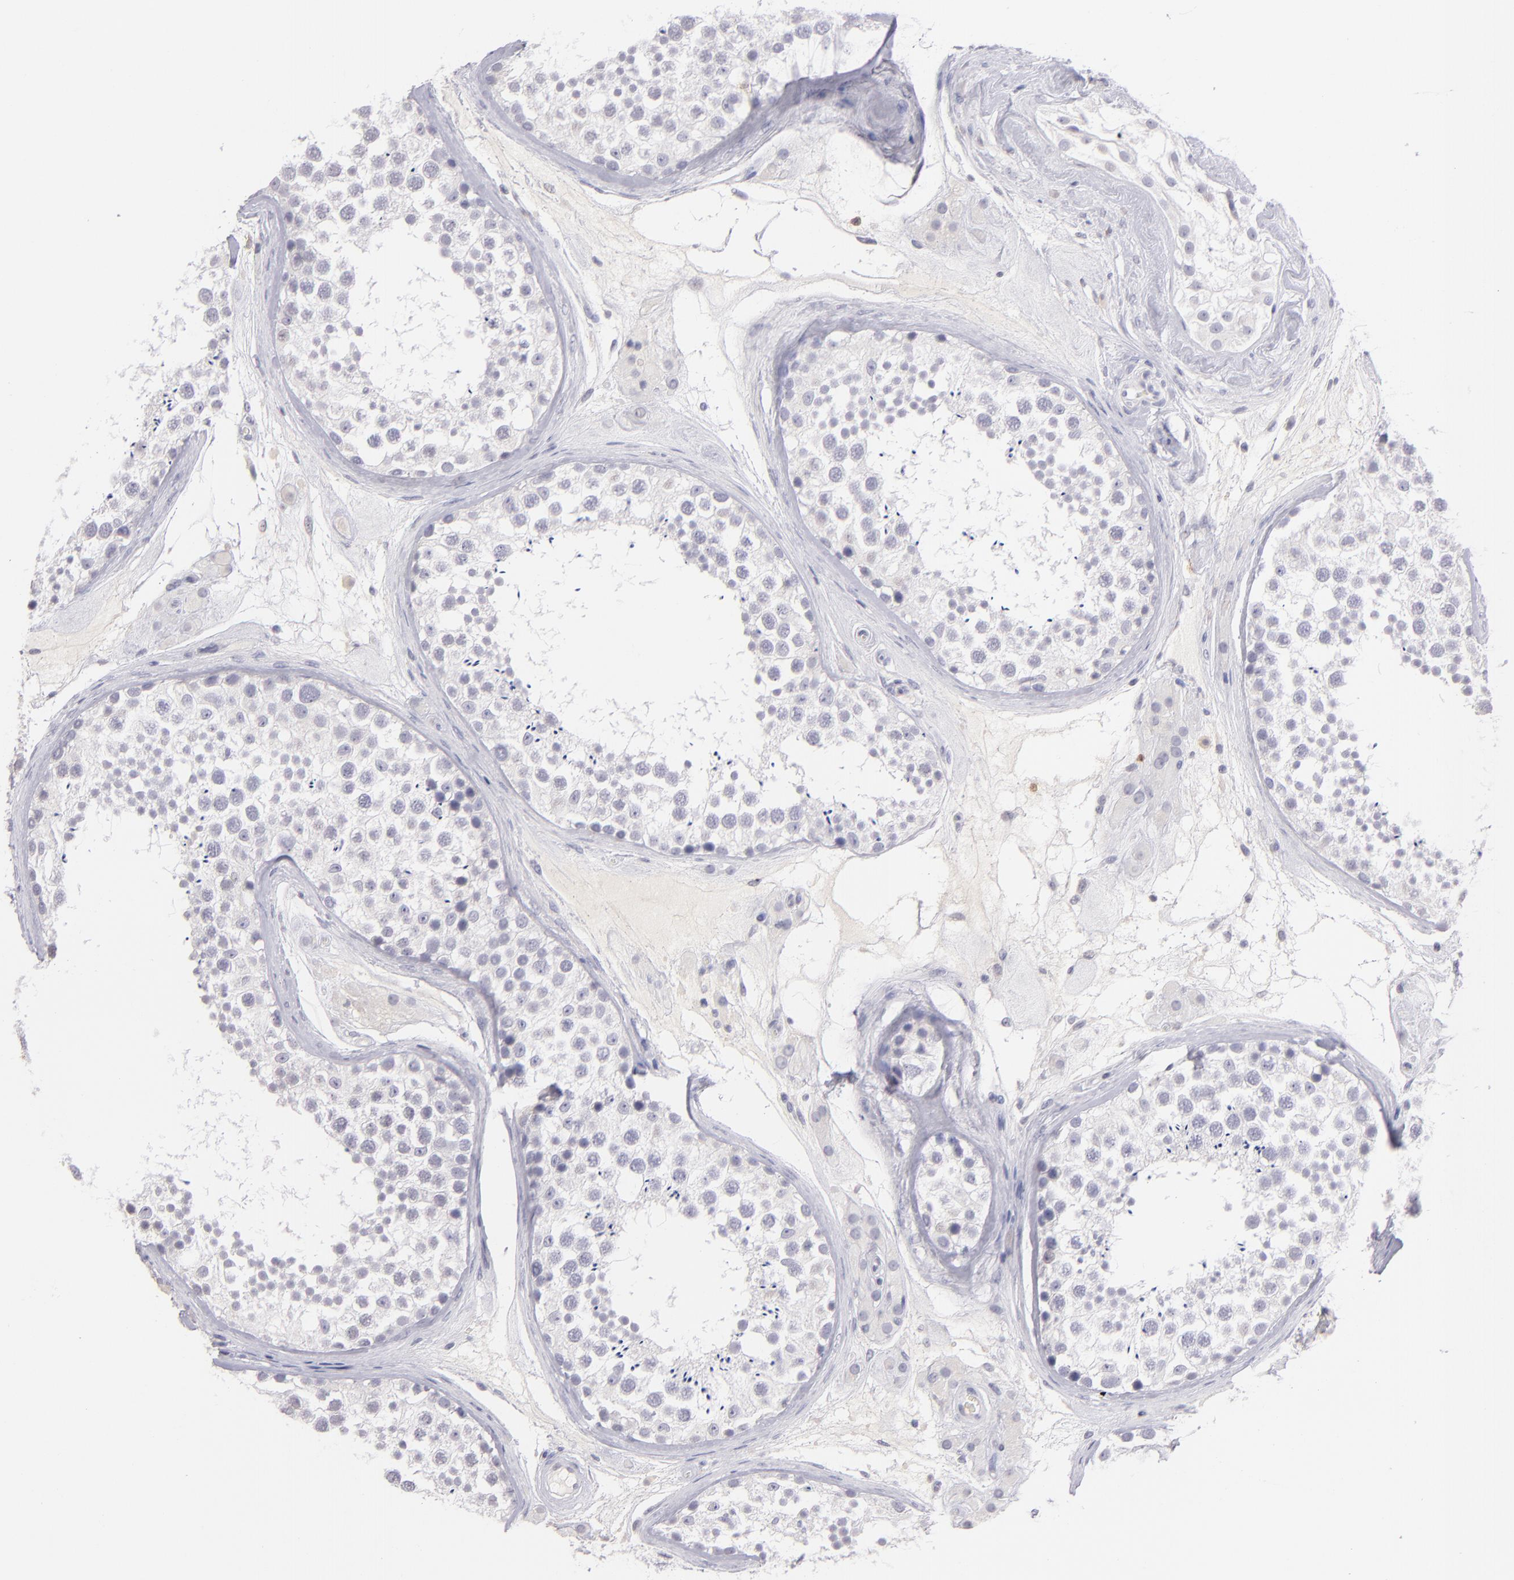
{"staining": {"intensity": "negative", "quantity": "none", "location": "none"}, "tissue": "testis", "cell_type": "Cells in seminiferous ducts", "image_type": "normal", "snomed": [{"axis": "morphology", "description": "Normal tissue, NOS"}, {"axis": "topography", "description": "Testis"}], "caption": "Immunohistochemistry of benign testis exhibits no expression in cells in seminiferous ducts. The staining was performed using DAB (3,3'-diaminobenzidine) to visualize the protein expression in brown, while the nuclei were stained in blue with hematoxylin (Magnification: 20x).", "gene": "IL2RA", "patient": {"sex": "male", "age": 46}}